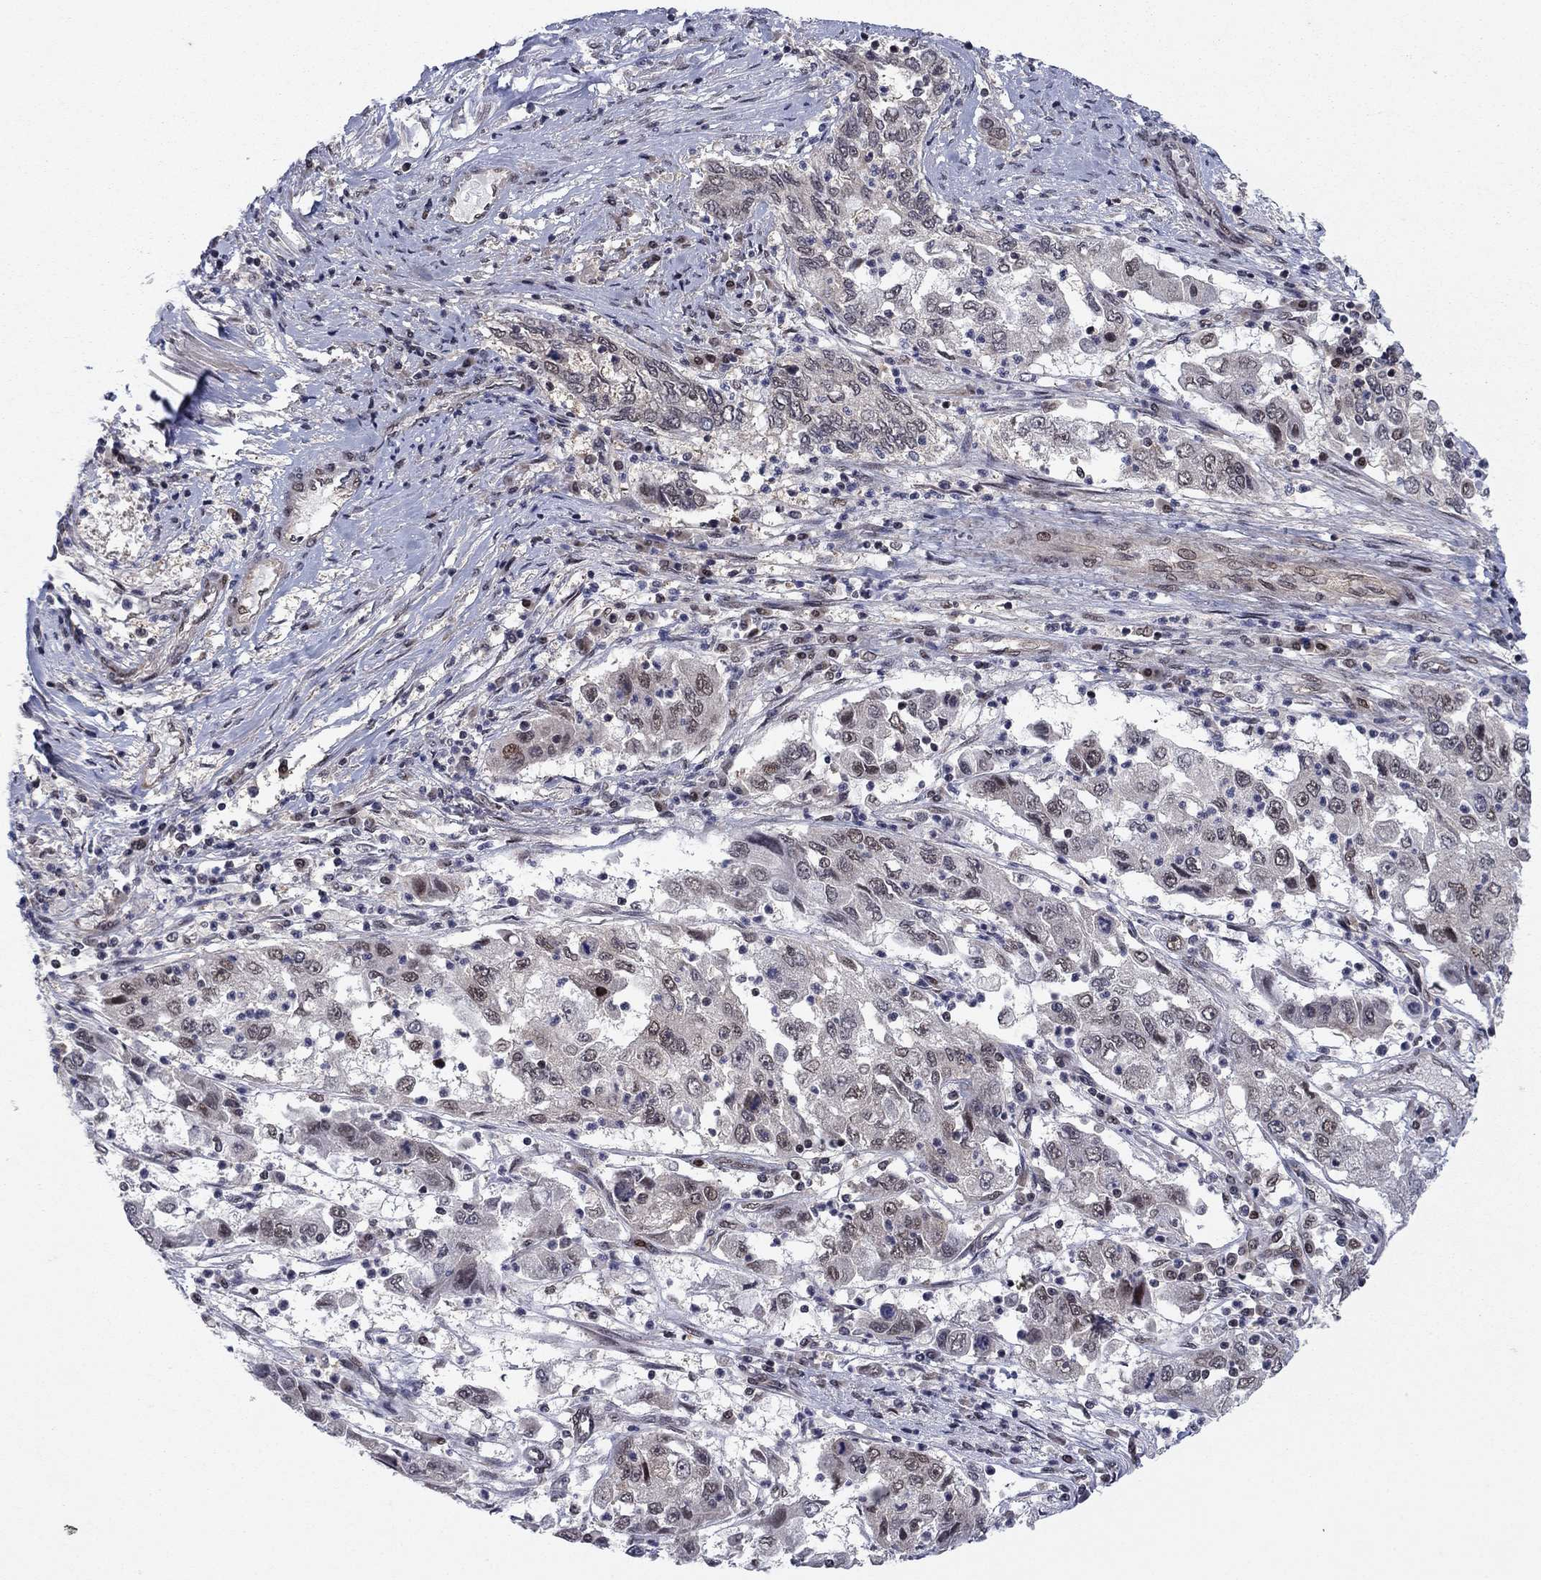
{"staining": {"intensity": "moderate", "quantity": "<25%", "location": "nuclear"}, "tissue": "cervical cancer", "cell_type": "Tumor cells", "image_type": "cancer", "snomed": [{"axis": "morphology", "description": "Squamous cell carcinoma, NOS"}, {"axis": "topography", "description": "Cervix"}], "caption": "A high-resolution image shows IHC staining of cervical cancer (squamous cell carcinoma), which displays moderate nuclear positivity in approximately <25% of tumor cells. The protein of interest is stained brown, and the nuclei are stained in blue (DAB (3,3'-diaminobenzidine) IHC with brightfield microscopy, high magnification).", "gene": "PSMC1", "patient": {"sex": "female", "age": 36}}